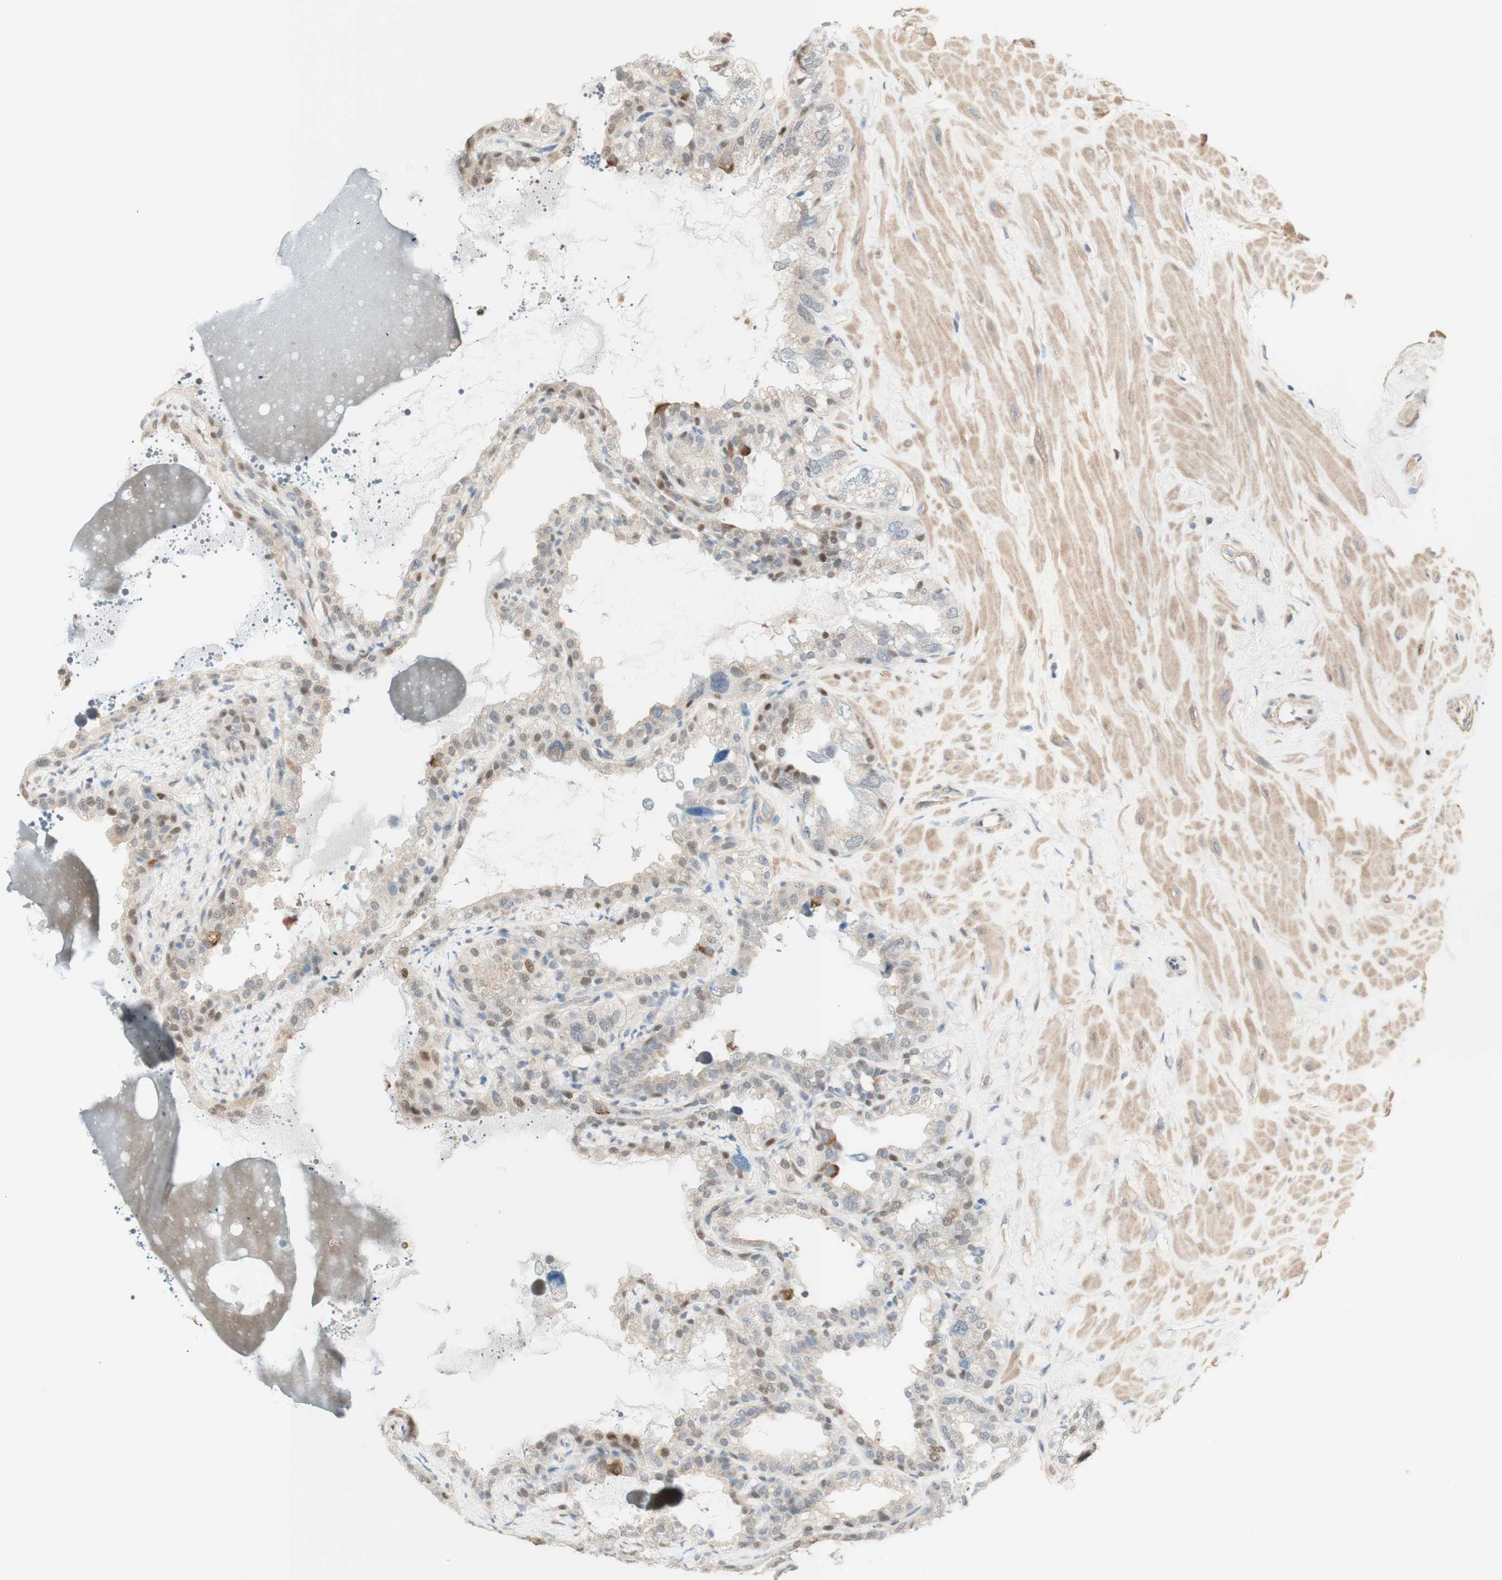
{"staining": {"intensity": "weak", "quantity": "25%-75%", "location": "nuclear"}, "tissue": "seminal vesicle", "cell_type": "Glandular cells", "image_type": "normal", "snomed": [{"axis": "morphology", "description": "Normal tissue, NOS"}, {"axis": "topography", "description": "Seminal veicle"}], "caption": "Immunohistochemical staining of normal seminal vesicle exhibits 25%-75% levels of weak nuclear protein positivity in about 25%-75% of glandular cells. (DAB IHC, brown staining for protein, blue staining for nuclei).", "gene": "RFNG", "patient": {"sex": "male", "age": 68}}